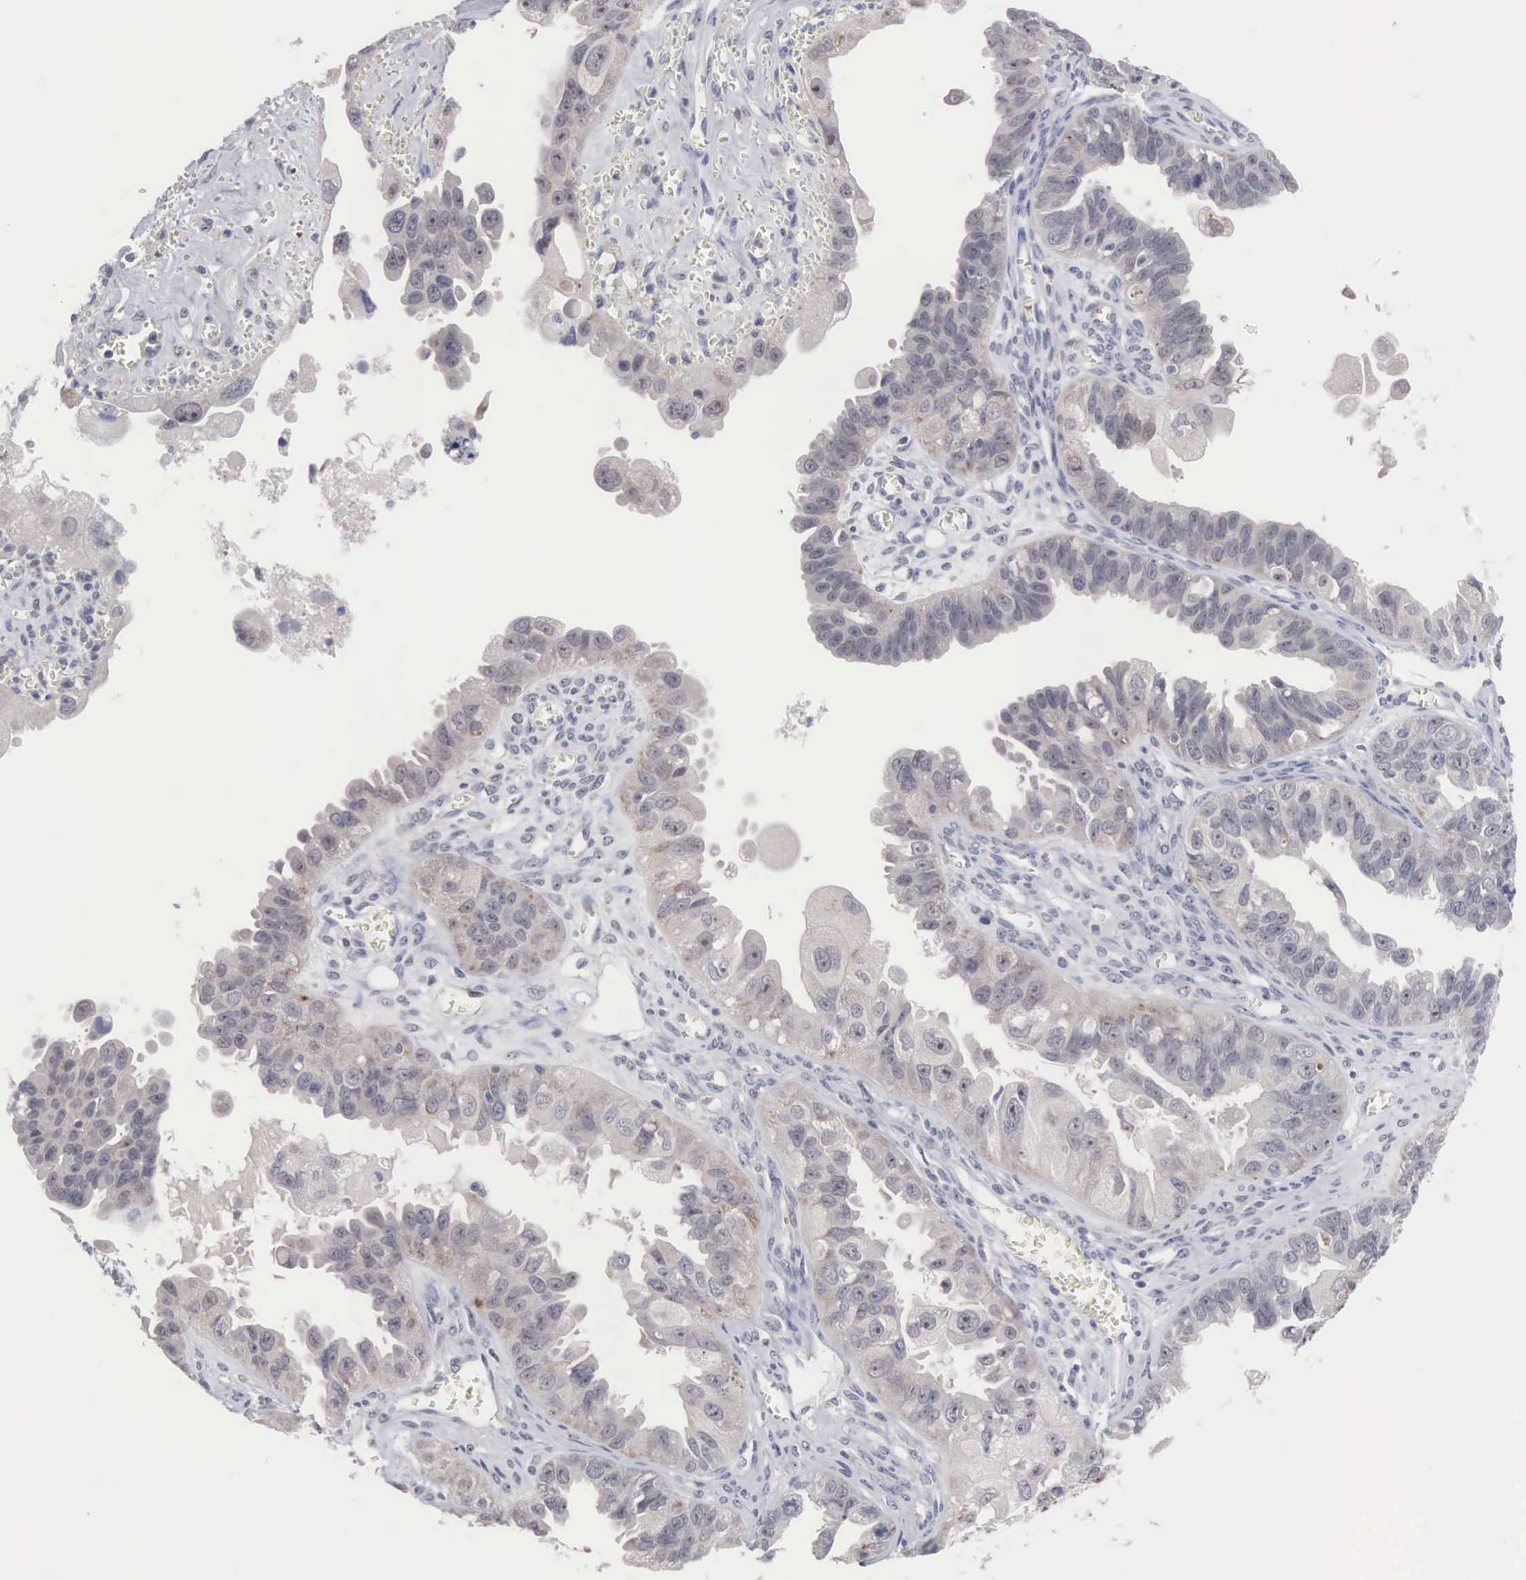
{"staining": {"intensity": "negative", "quantity": "none", "location": "none"}, "tissue": "ovarian cancer", "cell_type": "Tumor cells", "image_type": "cancer", "snomed": [{"axis": "morphology", "description": "Carcinoma, endometroid"}, {"axis": "topography", "description": "Ovary"}], "caption": "IHC of human ovarian endometroid carcinoma shows no expression in tumor cells.", "gene": "ACOT4", "patient": {"sex": "female", "age": 85}}